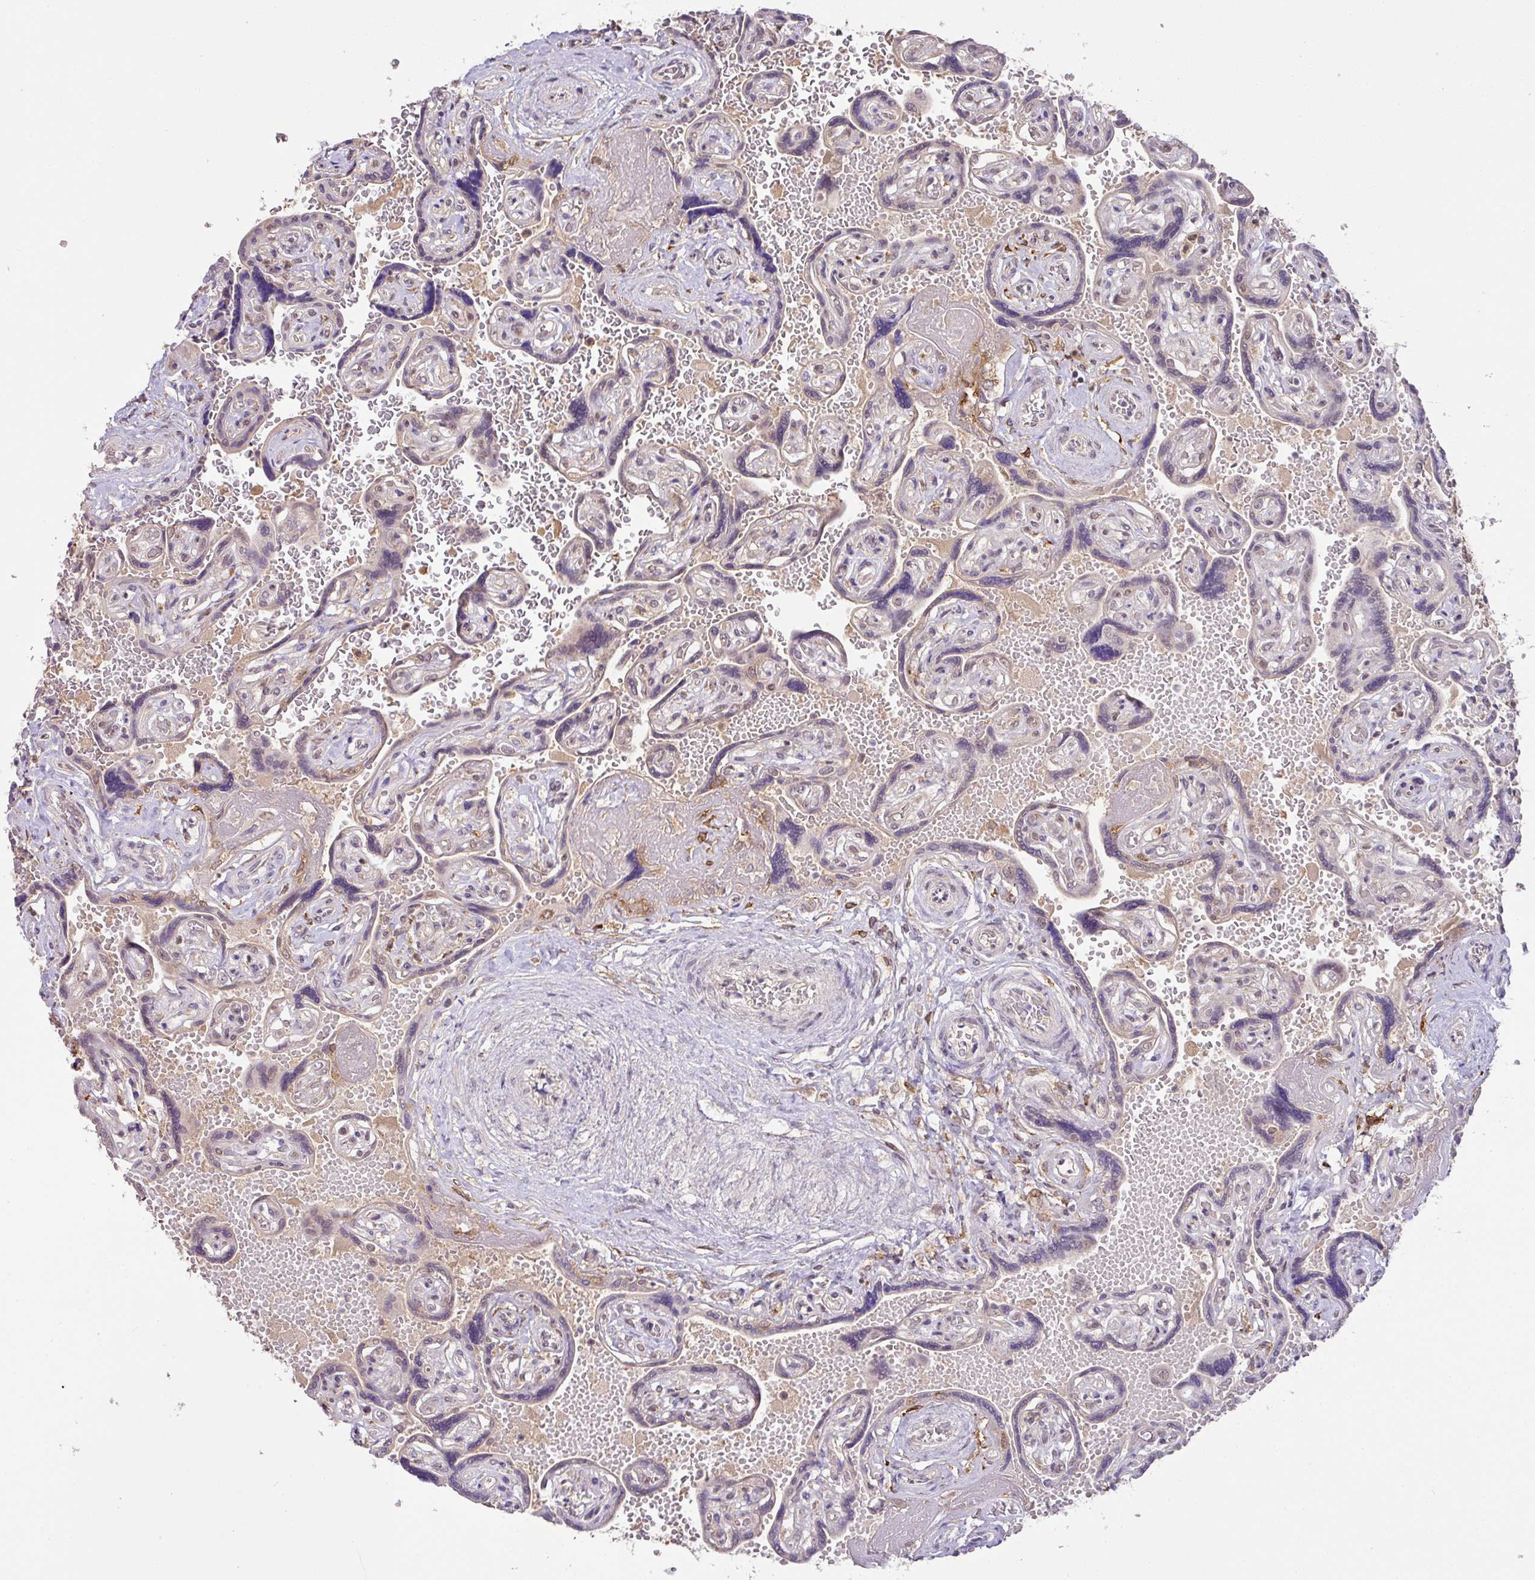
{"staining": {"intensity": "weak", "quantity": "<25%", "location": "cytoplasmic/membranous,nuclear"}, "tissue": "placenta", "cell_type": "Trophoblastic cells", "image_type": "normal", "snomed": [{"axis": "morphology", "description": "Normal tissue, NOS"}, {"axis": "topography", "description": "Placenta"}], "caption": "Micrograph shows no significant protein staining in trophoblastic cells of normal placenta.", "gene": "GCNT7", "patient": {"sex": "female", "age": 32}}